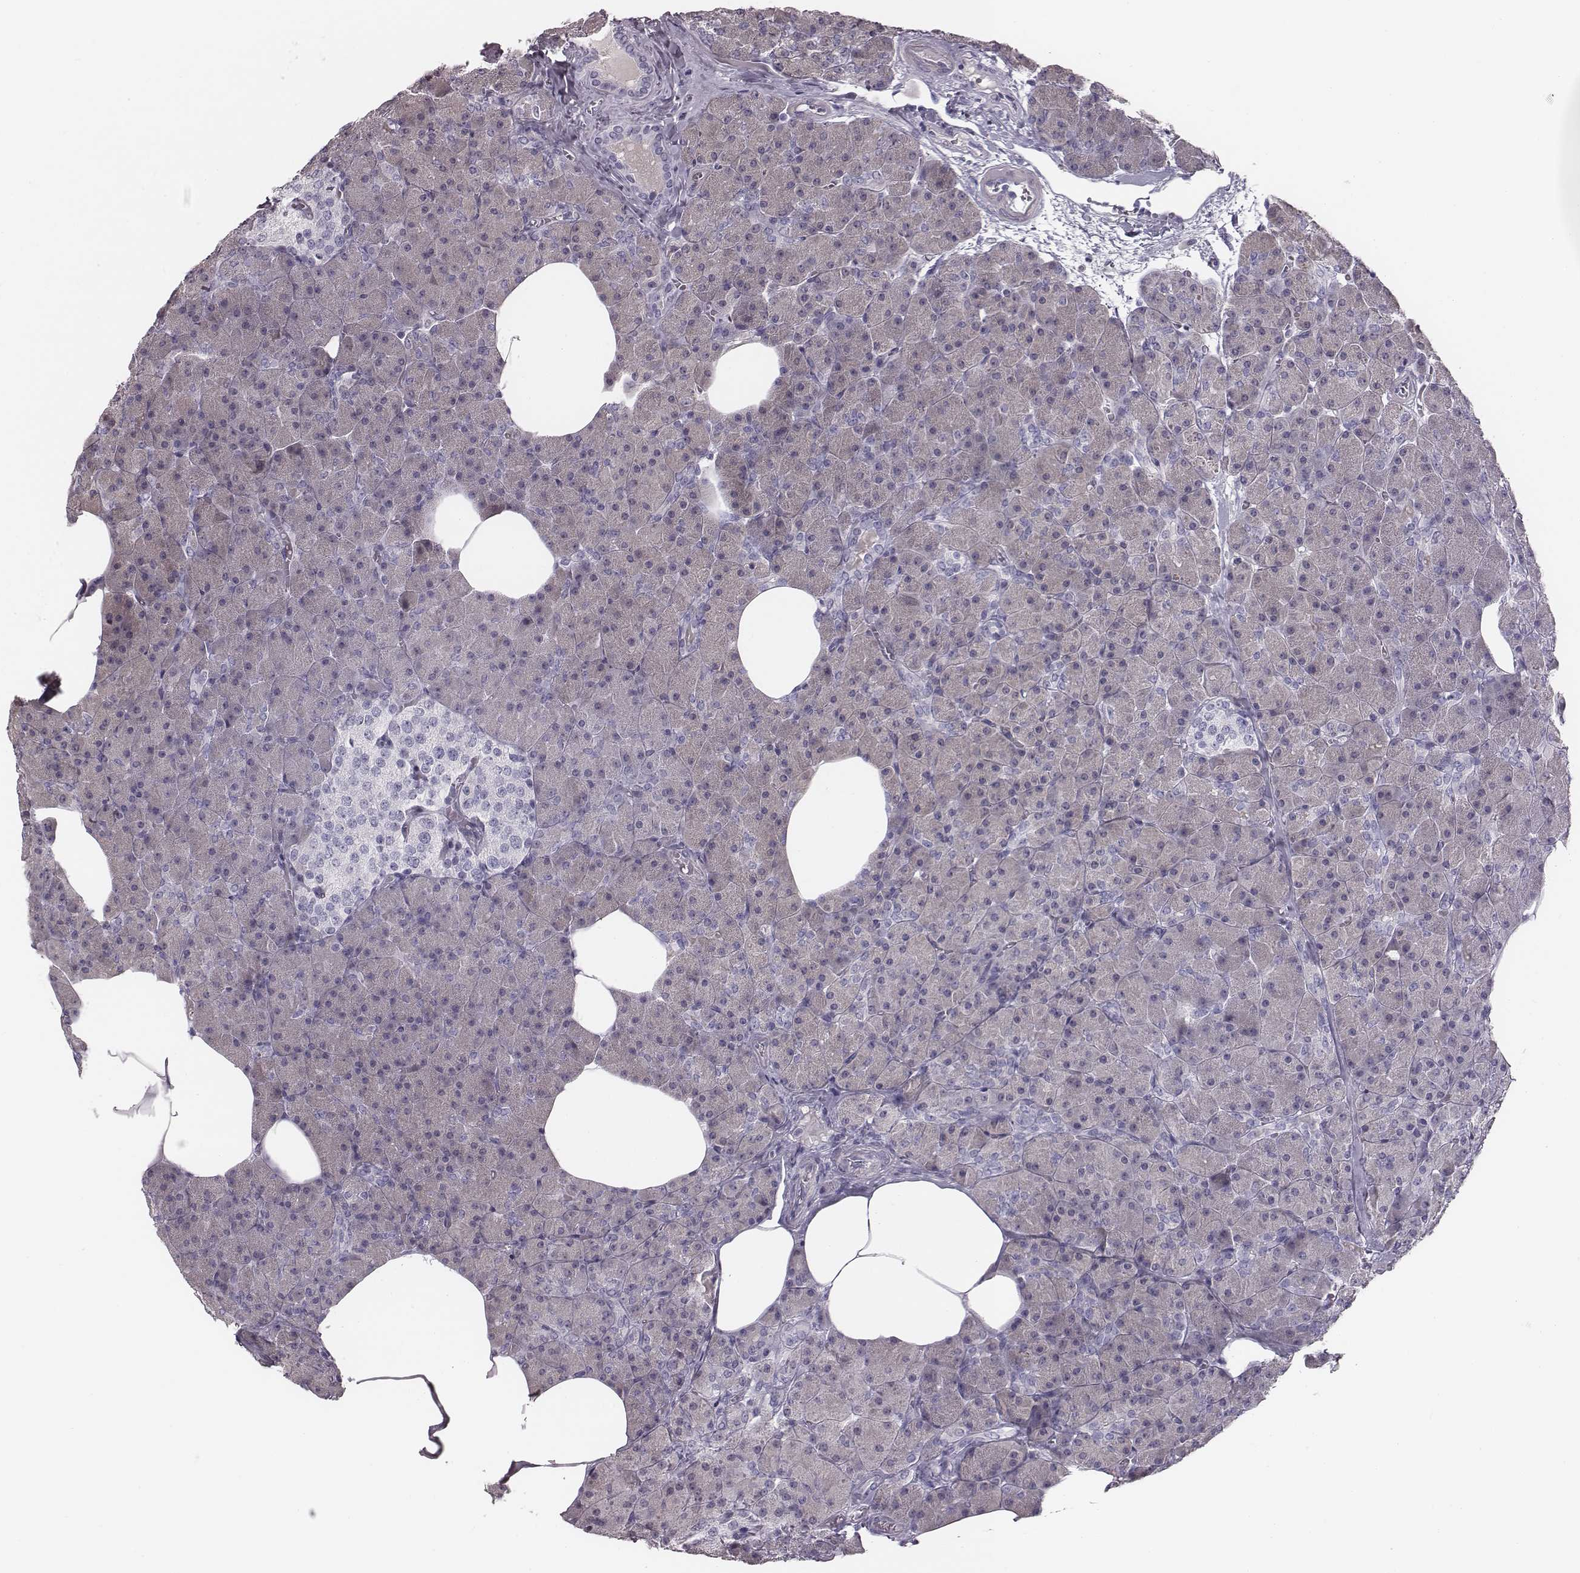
{"staining": {"intensity": "negative", "quantity": "none", "location": "none"}, "tissue": "pancreas", "cell_type": "Exocrine glandular cells", "image_type": "normal", "snomed": [{"axis": "morphology", "description": "Normal tissue, NOS"}, {"axis": "topography", "description": "Pancreas"}], "caption": "Immunohistochemistry (IHC) of unremarkable pancreas shows no staining in exocrine glandular cells.", "gene": "CRISP1", "patient": {"sex": "female", "age": 45}}